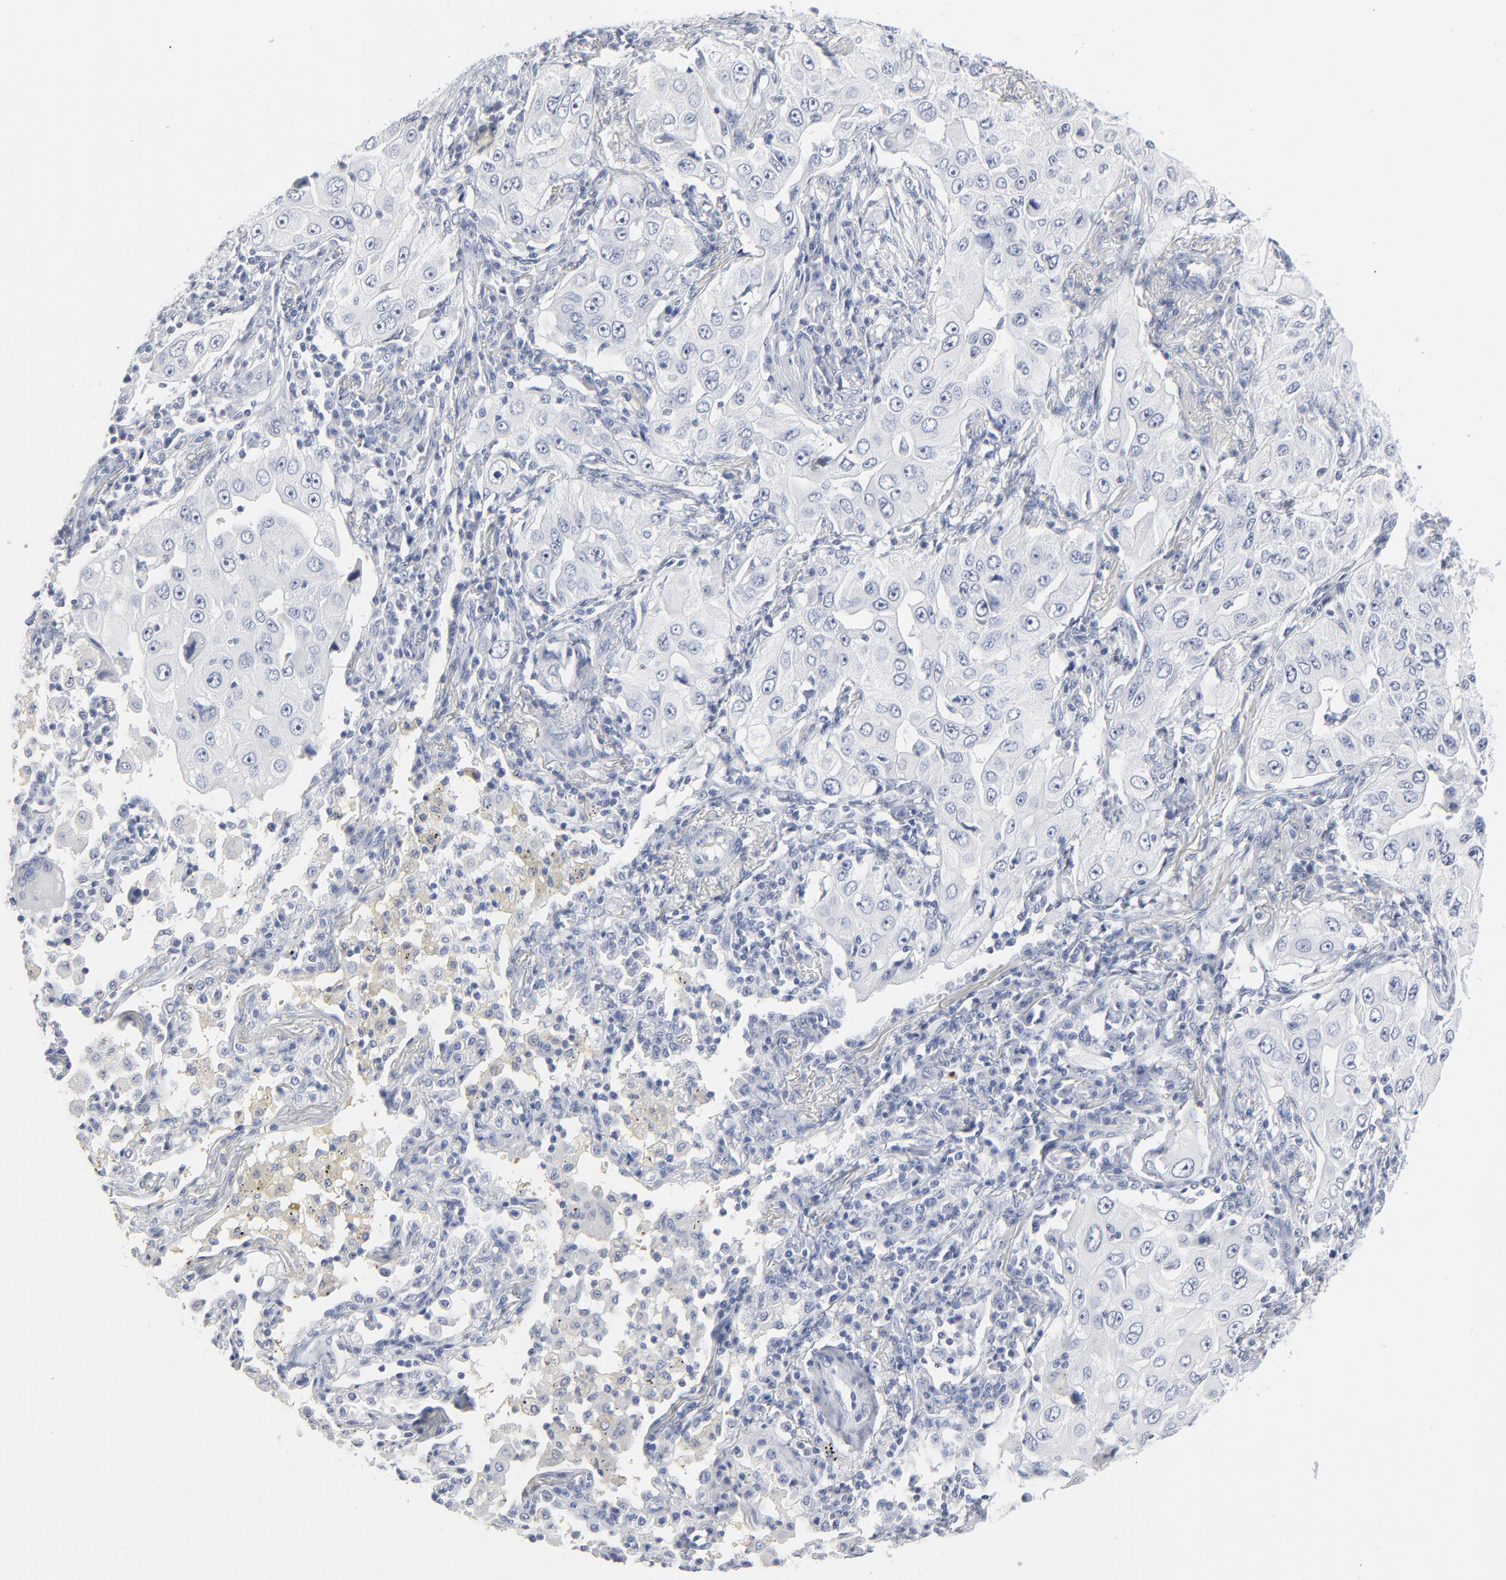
{"staining": {"intensity": "negative", "quantity": "none", "location": "none"}, "tissue": "lung cancer", "cell_type": "Tumor cells", "image_type": "cancer", "snomed": [{"axis": "morphology", "description": "Adenocarcinoma, NOS"}, {"axis": "topography", "description": "Lung"}], "caption": "The photomicrograph reveals no significant expression in tumor cells of lung cancer (adenocarcinoma).", "gene": "PAGE1", "patient": {"sex": "male", "age": 84}}